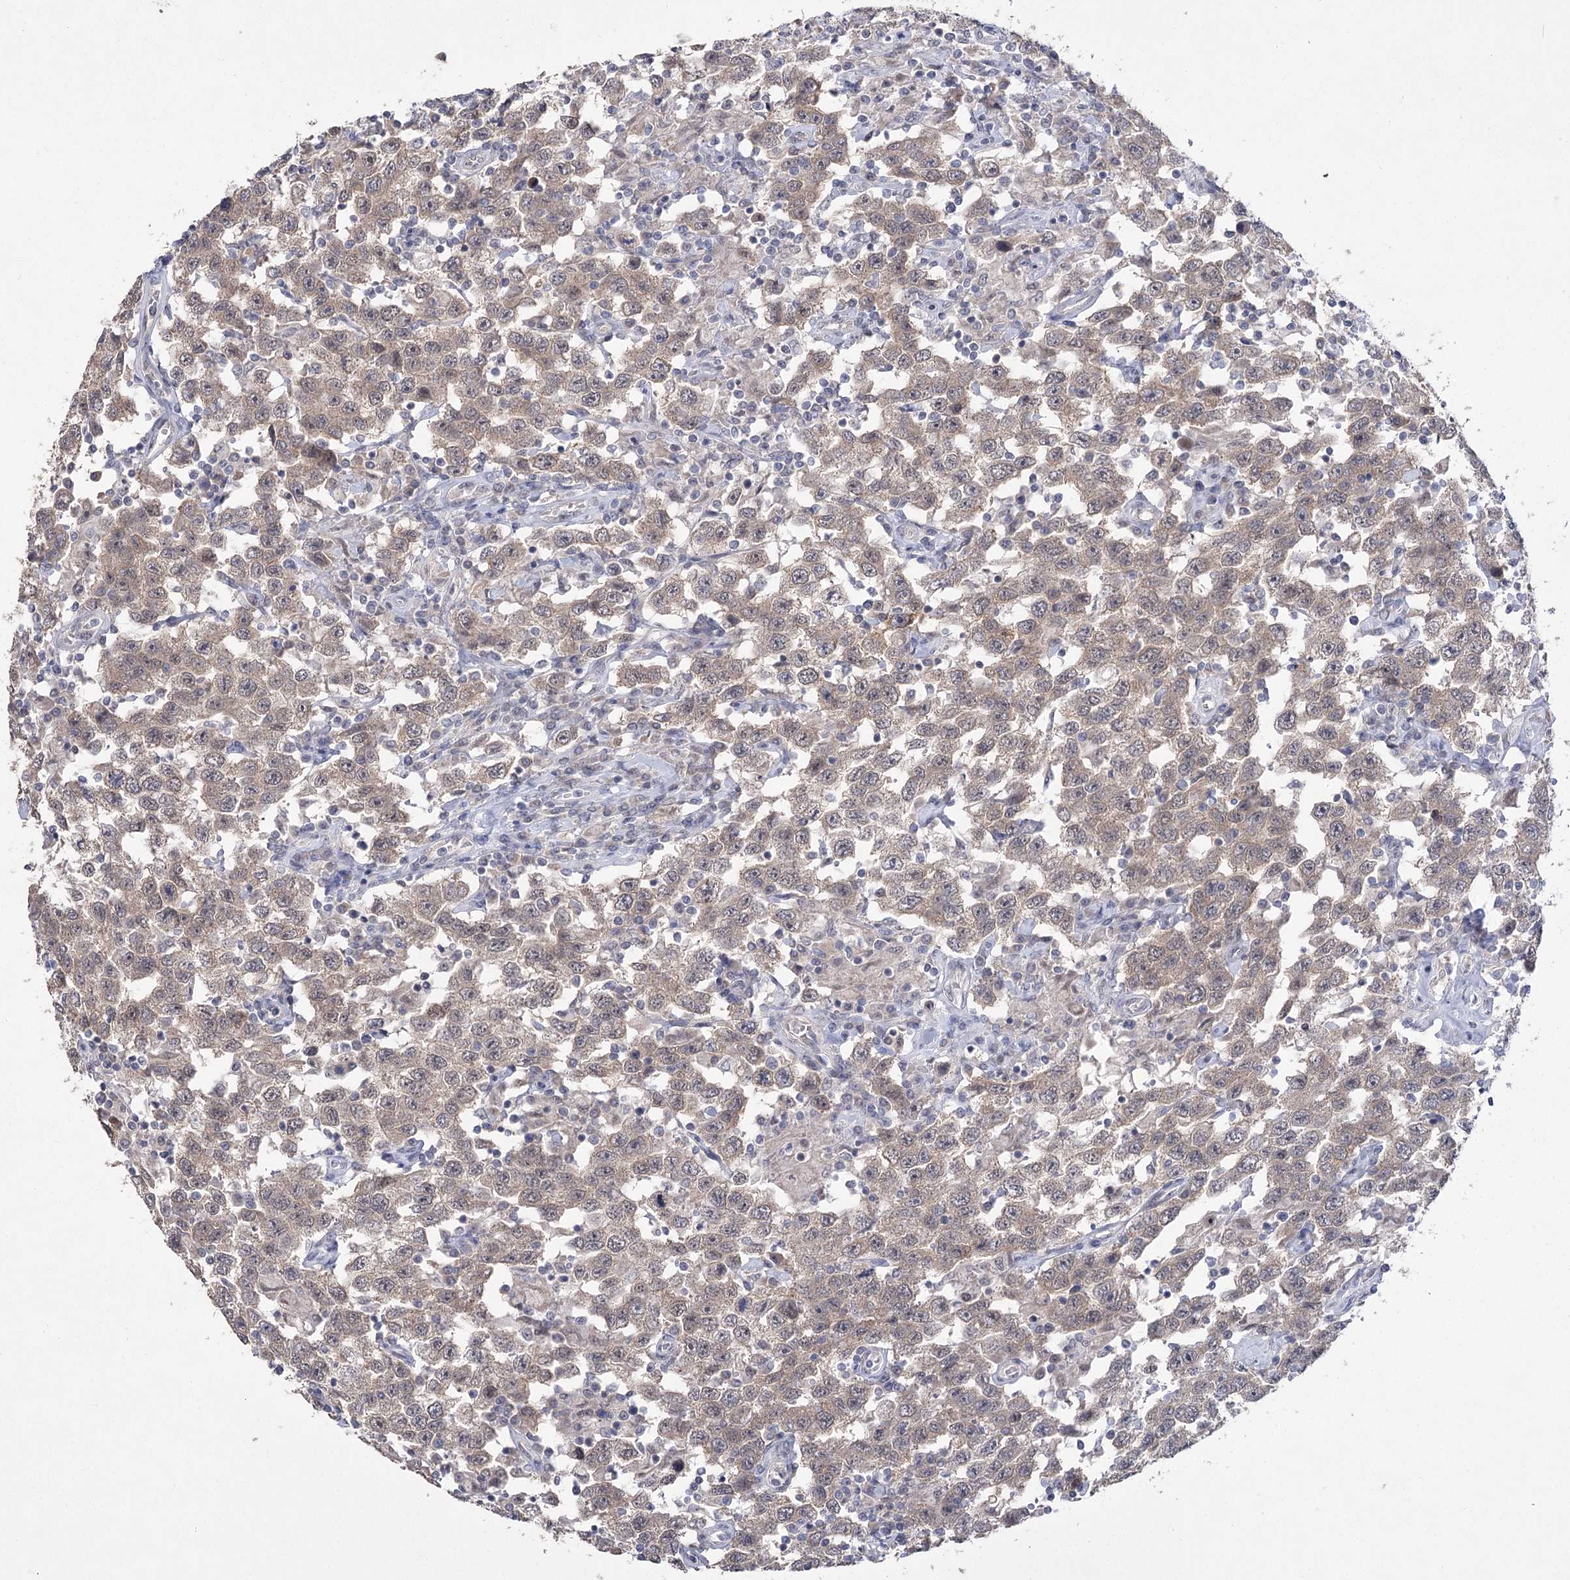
{"staining": {"intensity": "weak", "quantity": "25%-75%", "location": "cytoplasmic/membranous"}, "tissue": "testis cancer", "cell_type": "Tumor cells", "image_type": "cancer", "snomed": [{"axis": "morphology", "description": "Seminoma, NOS"}, {"axis": "topography", "description": "Testis"}], "caption": "Protein analysis of testis cancer tissue displays weak cytoplasmic/membranous expression in about 25%-75% of tumor cells.", "gene": "PHYHIPL", "patient": {"sex": "male", "age": 41}}